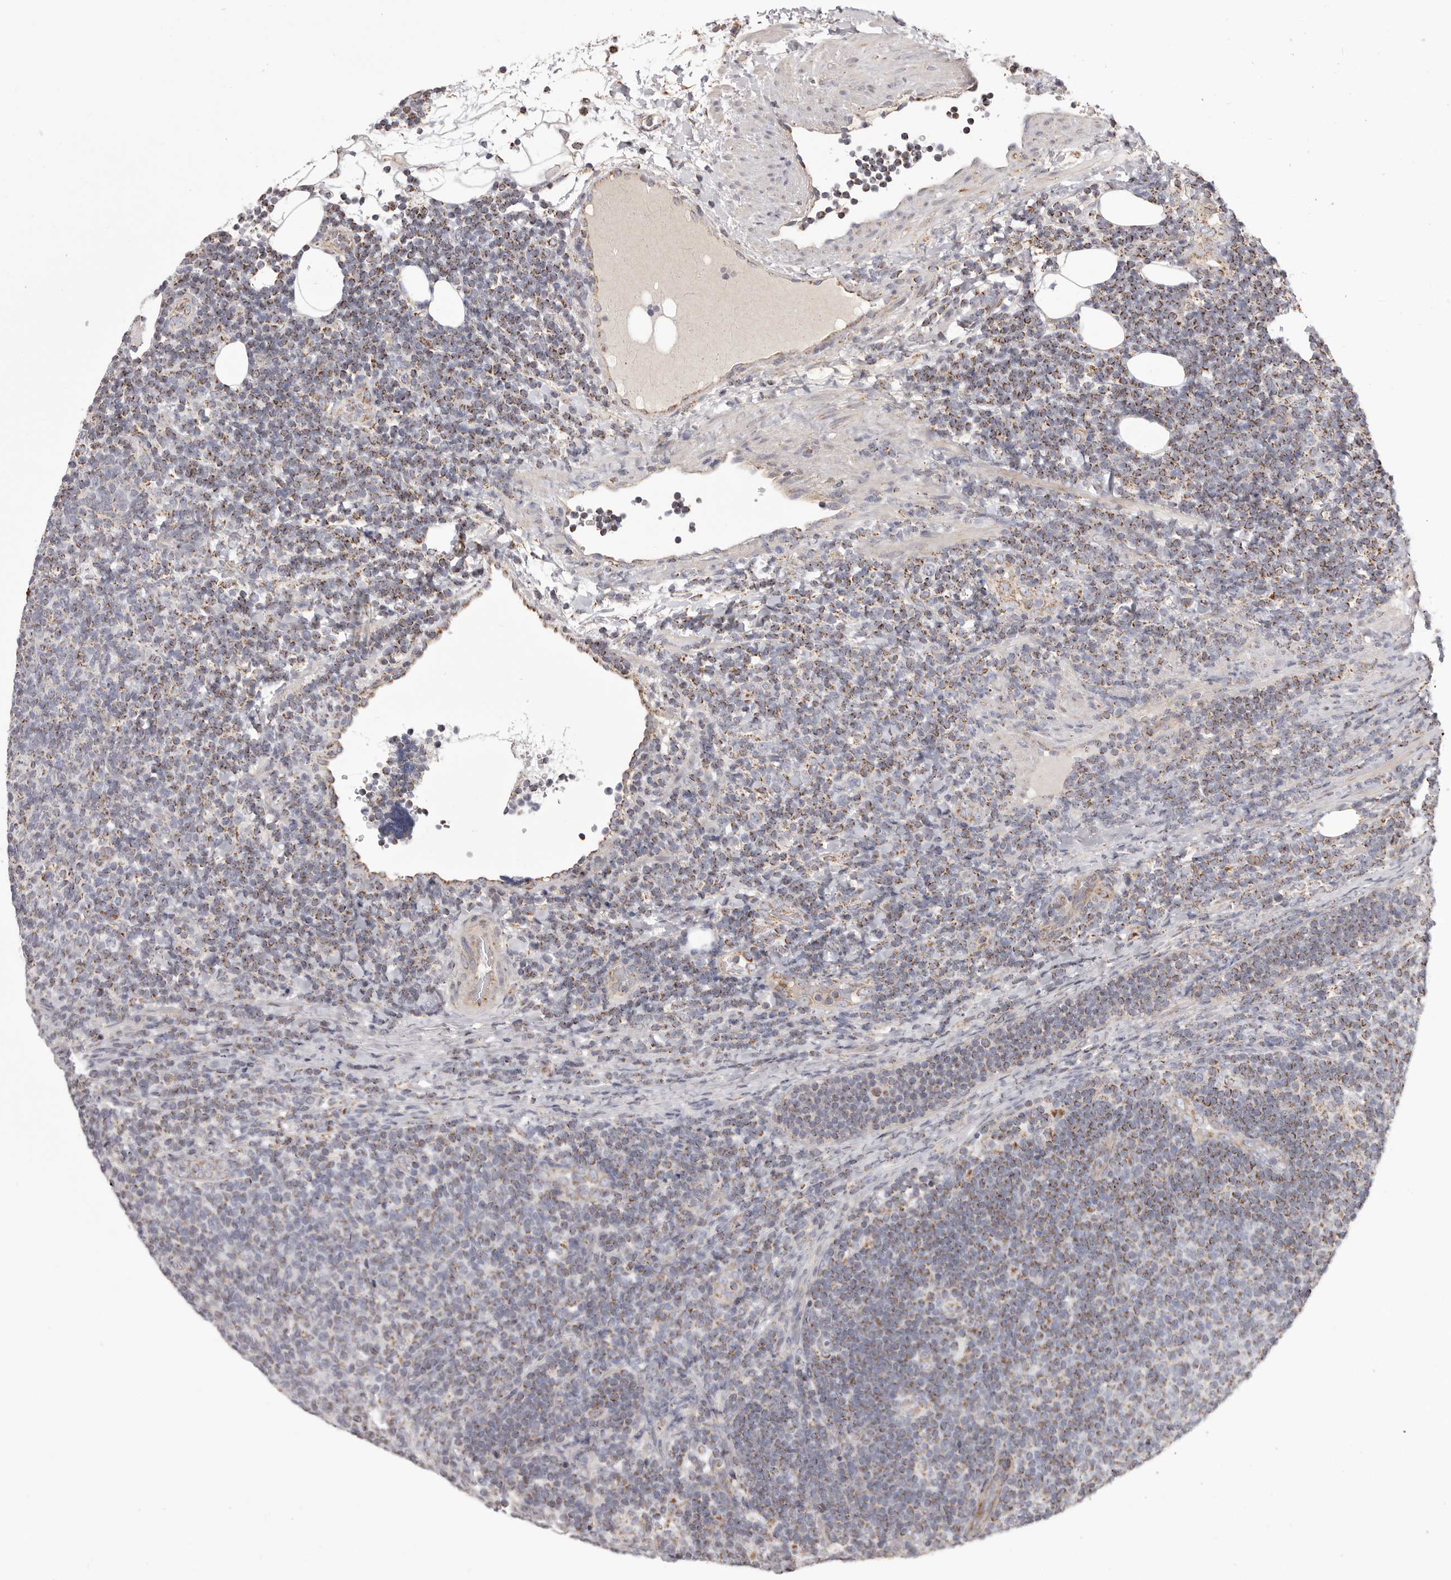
{"staining": {"intensity": "negative", "quantity": "none", "location": "none"}, "tissue": "lymphoma", "cell_type": "Tumor cells", "image_type": "cancer", "snomed": [{"axis": "morphology", "description": "Malignant lymphoma, non-Hodgkin's type, Low grade"}, {"axis": "topography", "description": "Lymph node"}], "caption": "This is a image of immunohistochemistry staining of lymphoma, which shows no expression in tumor cells. (DAB (3,3'-diaminobenzidine) IHC with hematoxylin counter stain).", "gene": "CHRM2", "patient": {"sex": "male", "age": 66}}